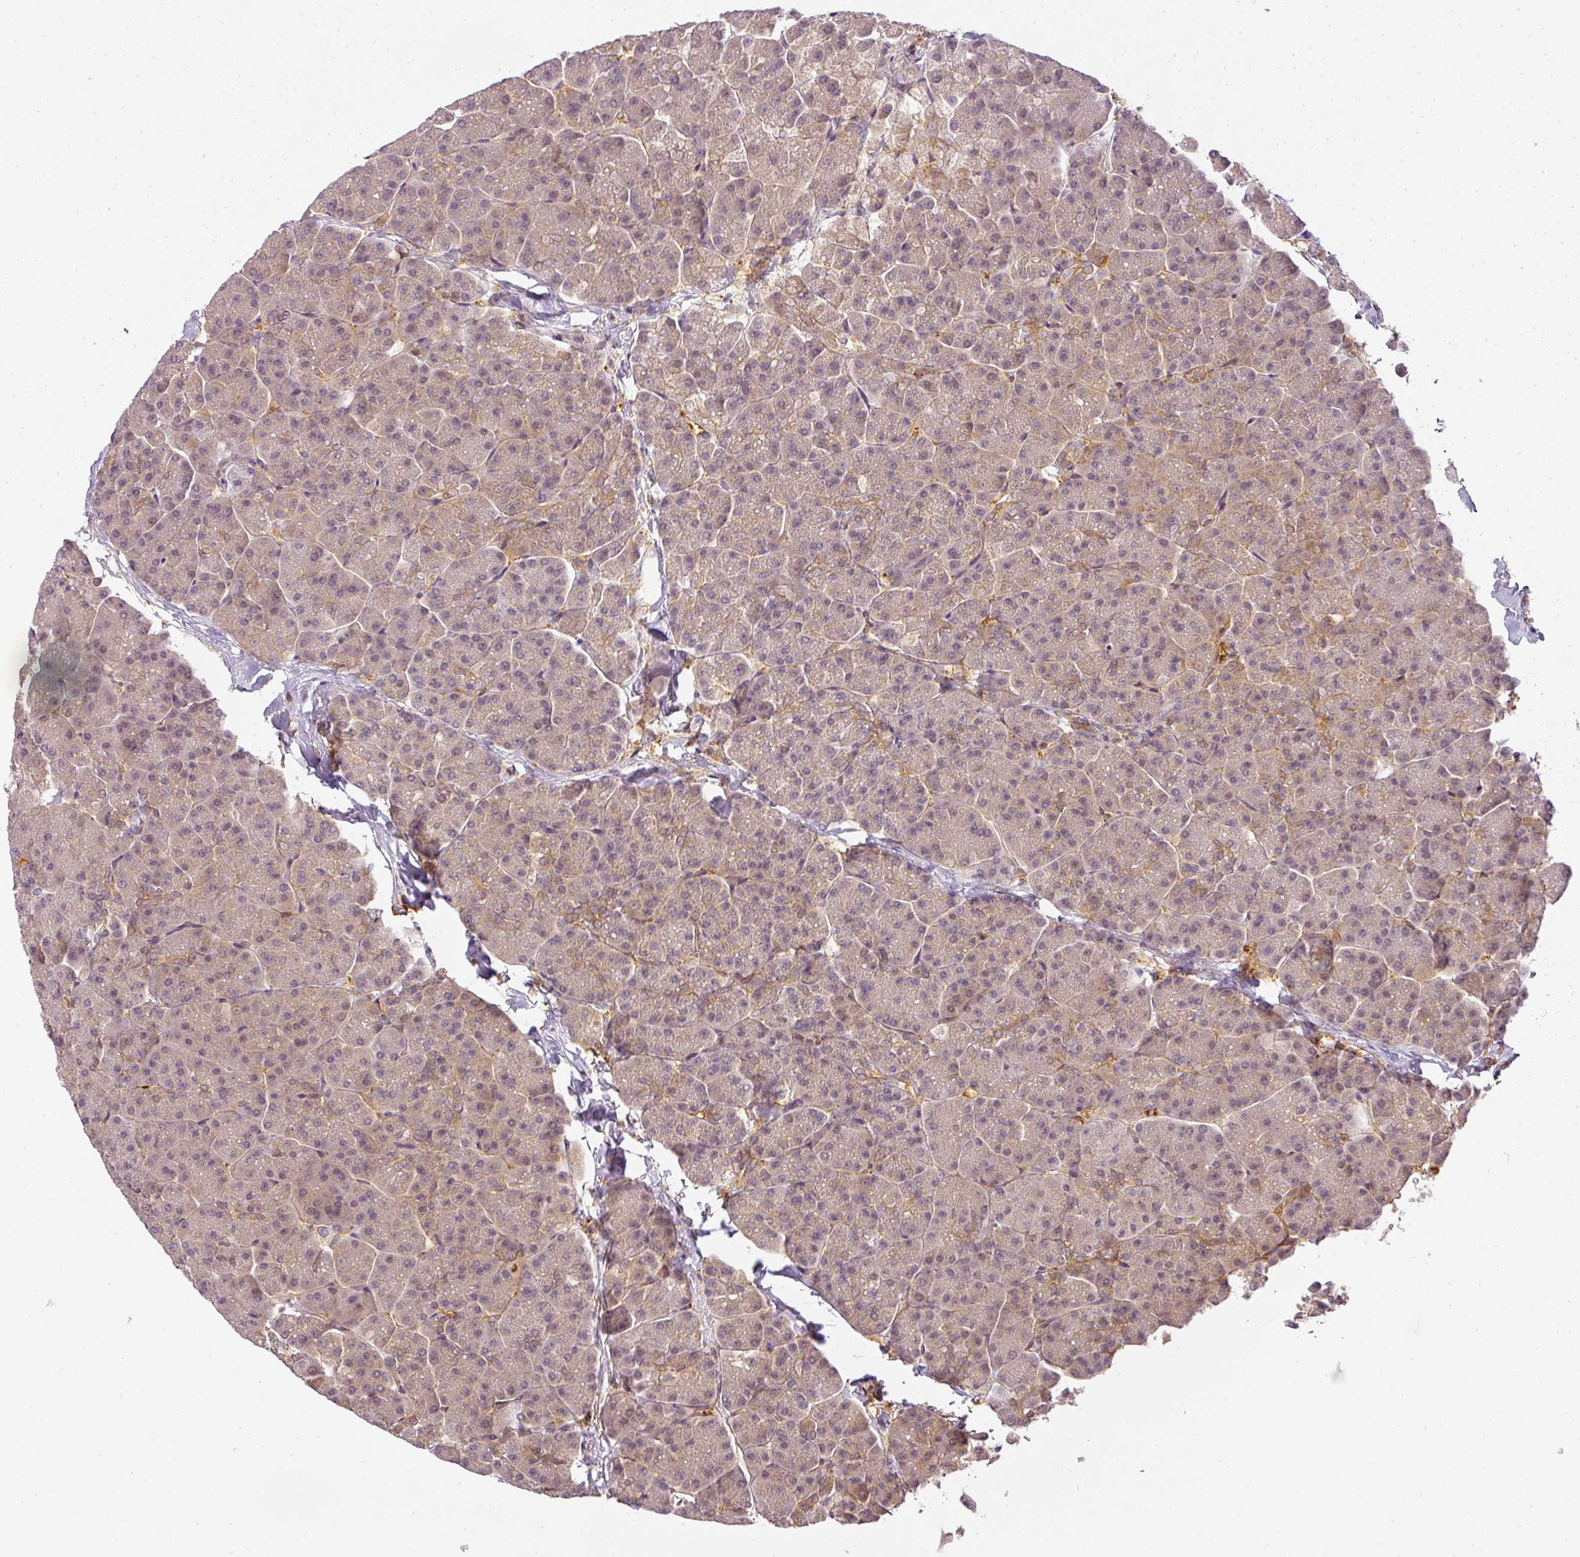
{"staining": {"intensity": "weak", "quantity": "25%-75%", "location": "cytoplasmic/membranous"}, "tissue": "pancreas", "cell_type": "Exocrine glandular cells", "image_type": "normal", "snomed": [{"axis": "morphology", "description": "Normal tissue, NOS"}, {"axis": "topography", "description": "Pancreas"}, {"axis": "topography", "description": "Peripheral nerve tissue"}], "caption": "Protein staining exhibits weak cytoplasmic/membranous staining in about 25%-75% of exocrine glandular cells in unremarkable pancreas. (Stains: DAB in brown, nuclei in blue, Microscopy: brightfield microscopy at high magnification).", "gene": "ADH5", "patient": {"sex": "male", "age": 54}}